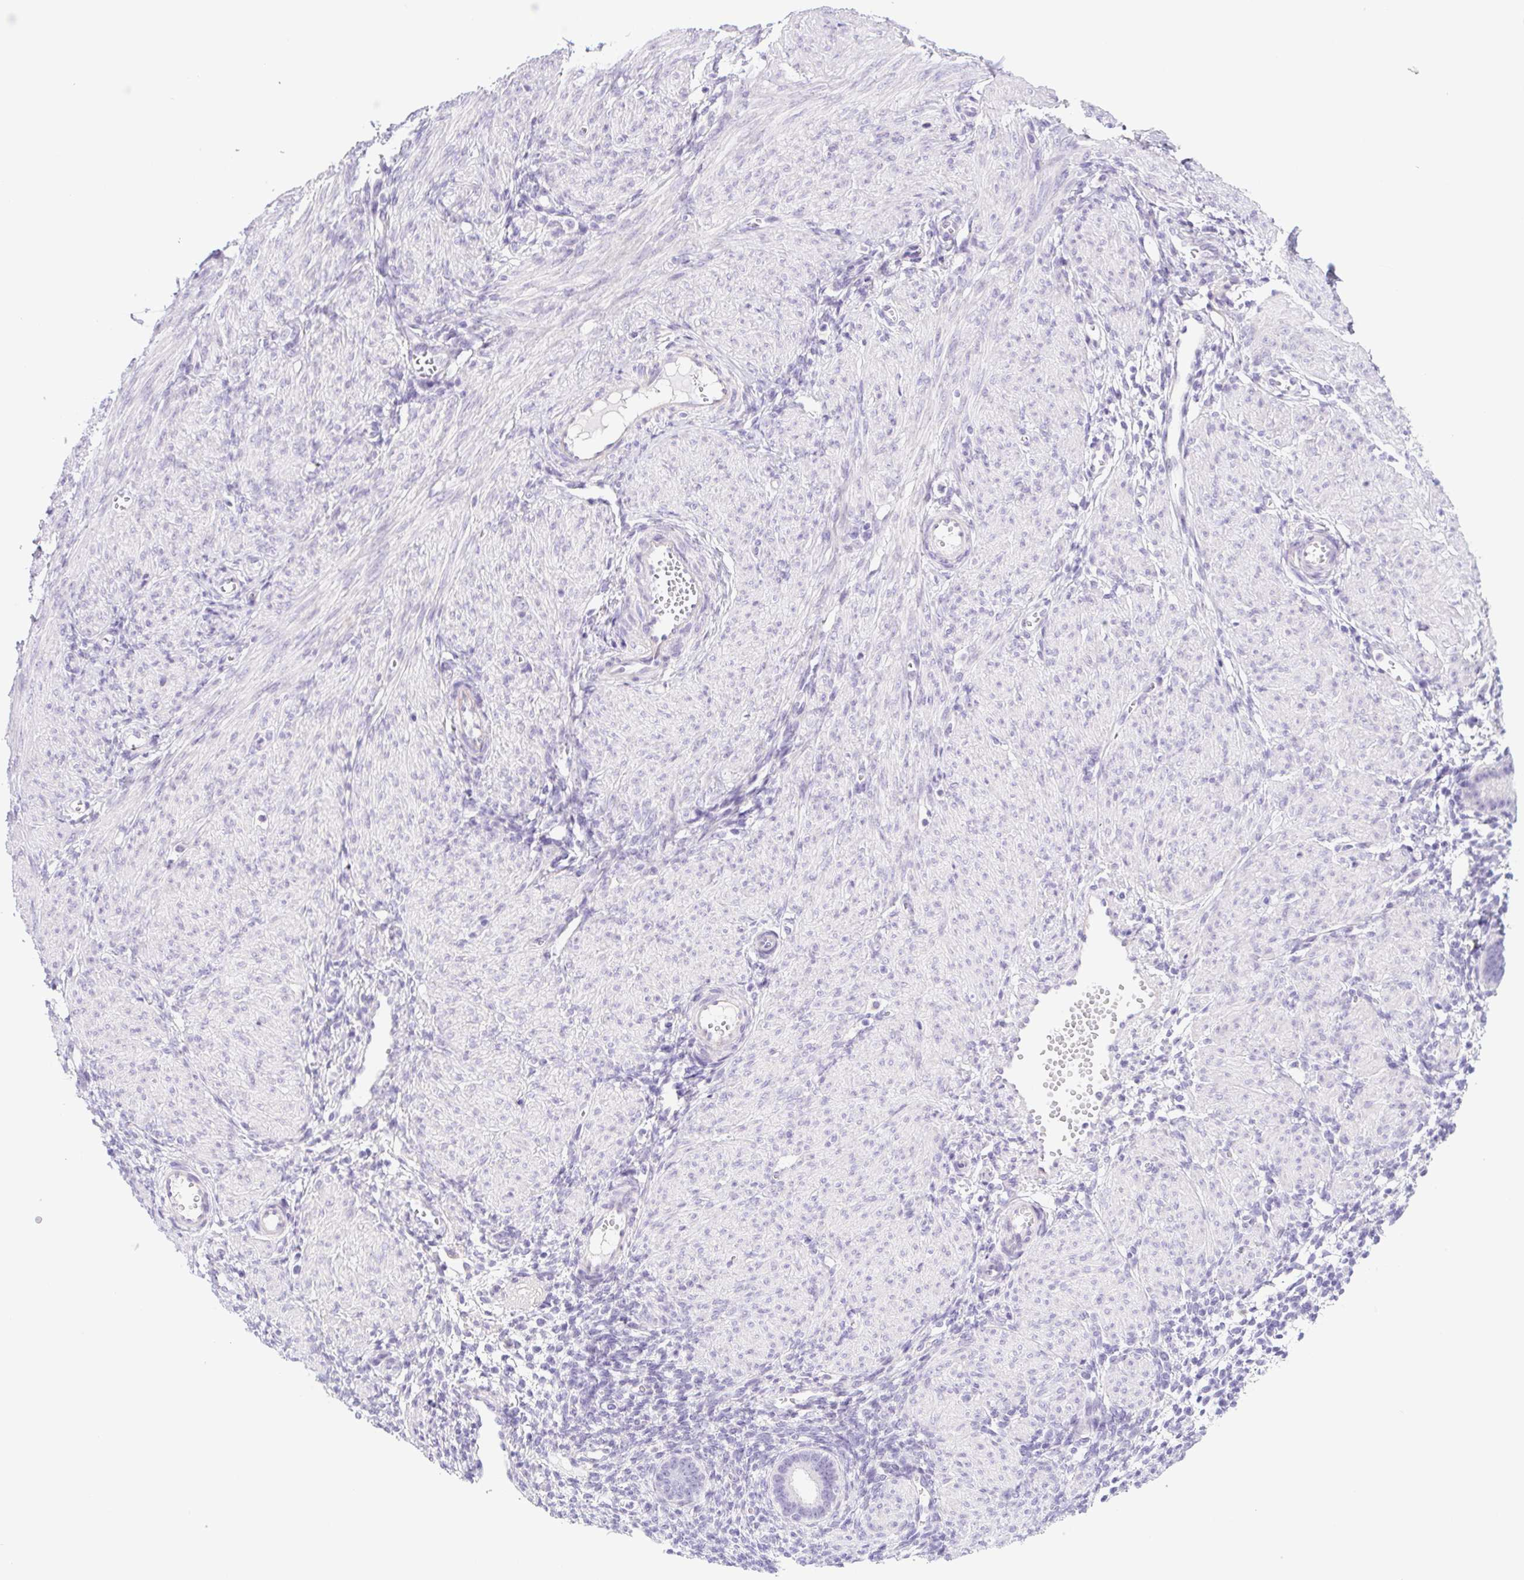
{"staining": {"intensity": "negative", "quantity": "none", "location": "none"}, "tissue": "endometrium", "cell_type": "Cells in endometrial stroma", "image_type": "normal", "snomed": [{"axis": "morphology", "description": "Normal tissue, NOS"}, {"axis": "topography", "description": "Endometrium"}], "caption": "This is a micrograph of IHC staining of unremarkable endometrium, which shows no staining in cells in endometrial stroma.", "gene": "CYP21A2", "patient": {"sex": "female", "age": 36}}